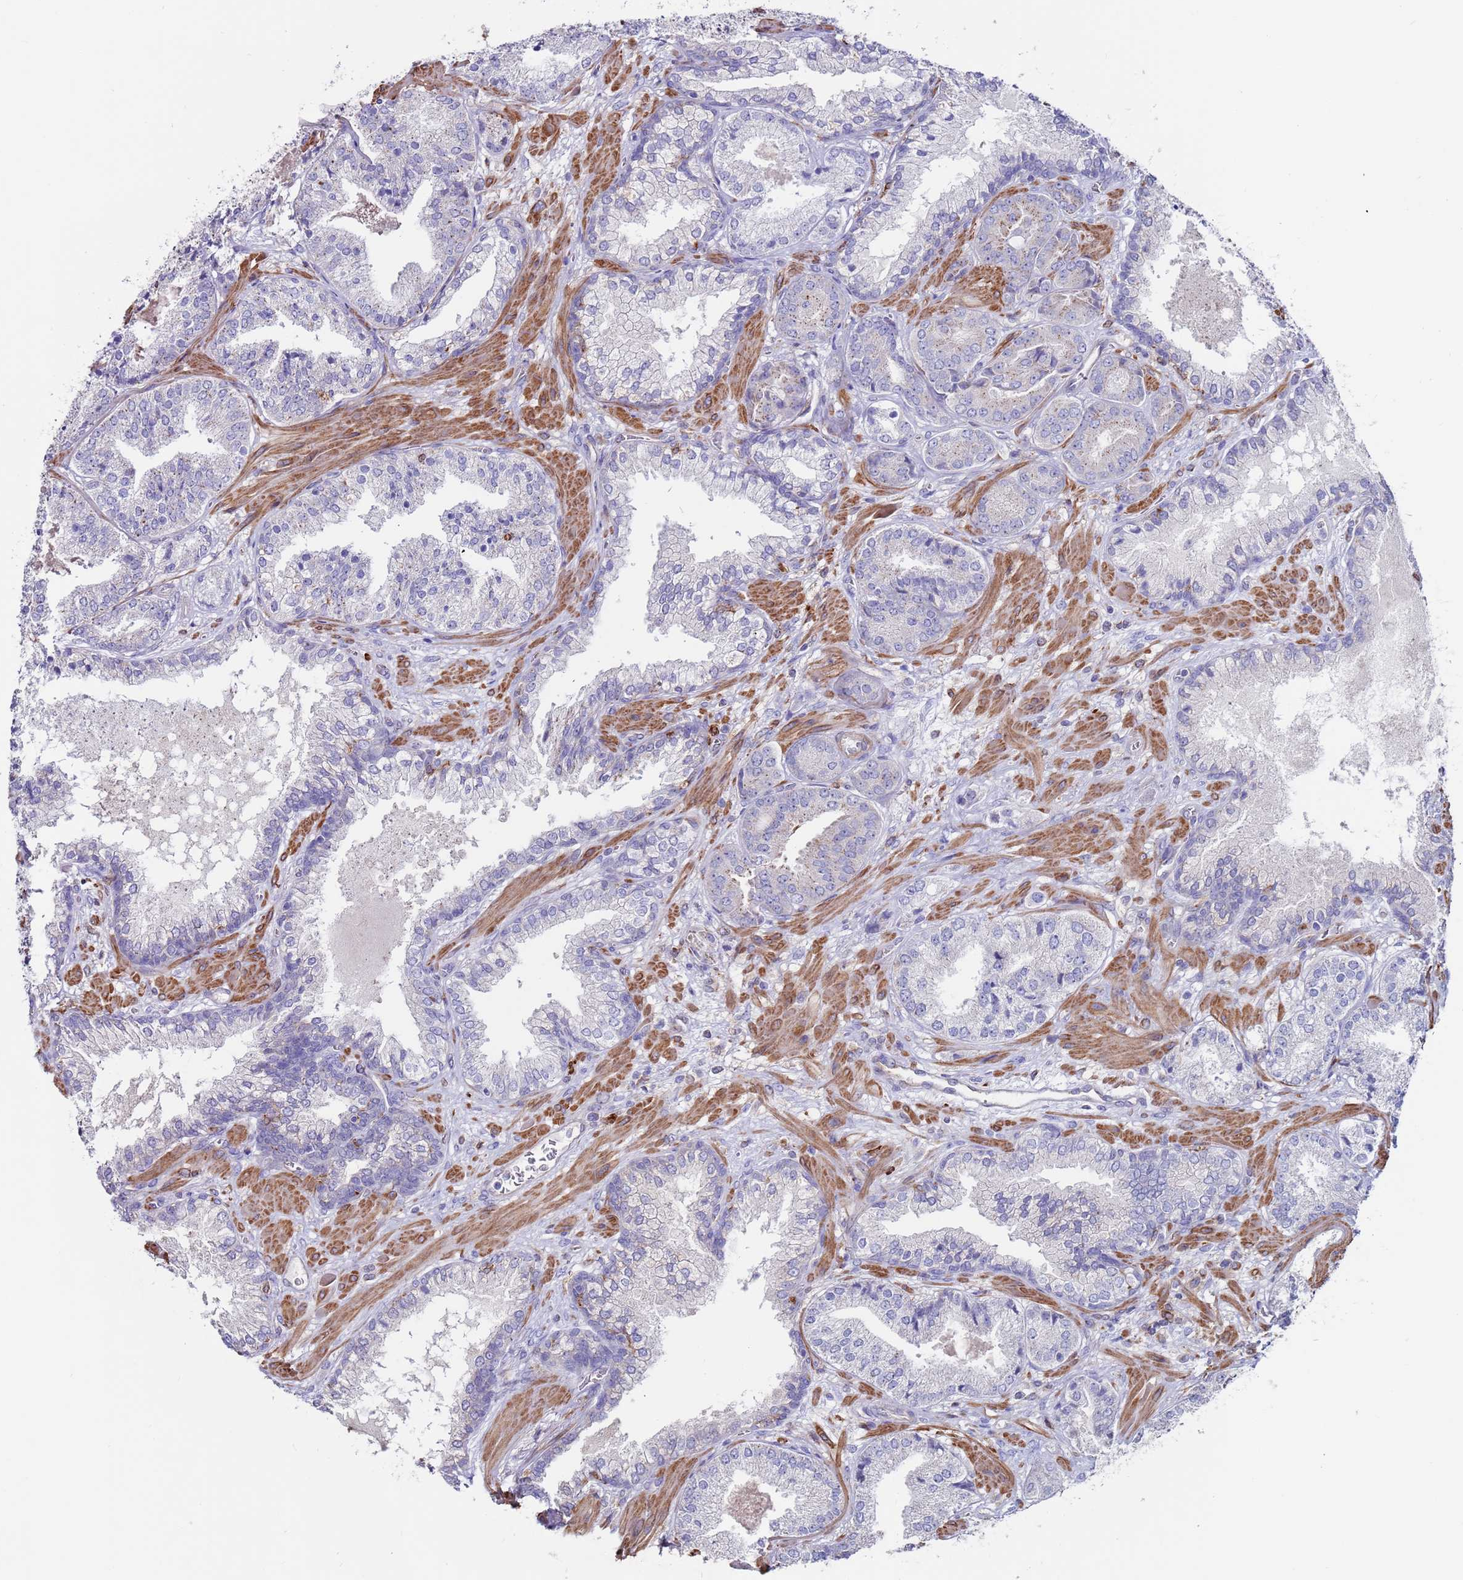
{"staining": {"intensity": "negative", "quantity": "none", "location": "none"}, "tissue": "prostate cancer", "cell_type": "Tumor cells", "image_type": "cancer", "snomed": [{"axis": "morphology", "description": "Adenocarcinoma, High grade"}, {"axis": "topography", "description": "Prostate"}], "caption": "Tumor cells are negative for protein expression in human prostate high-grade adenocarcinoma.", "gene": "GREB1L", "patient": {"sex": "male", "age": 63}}